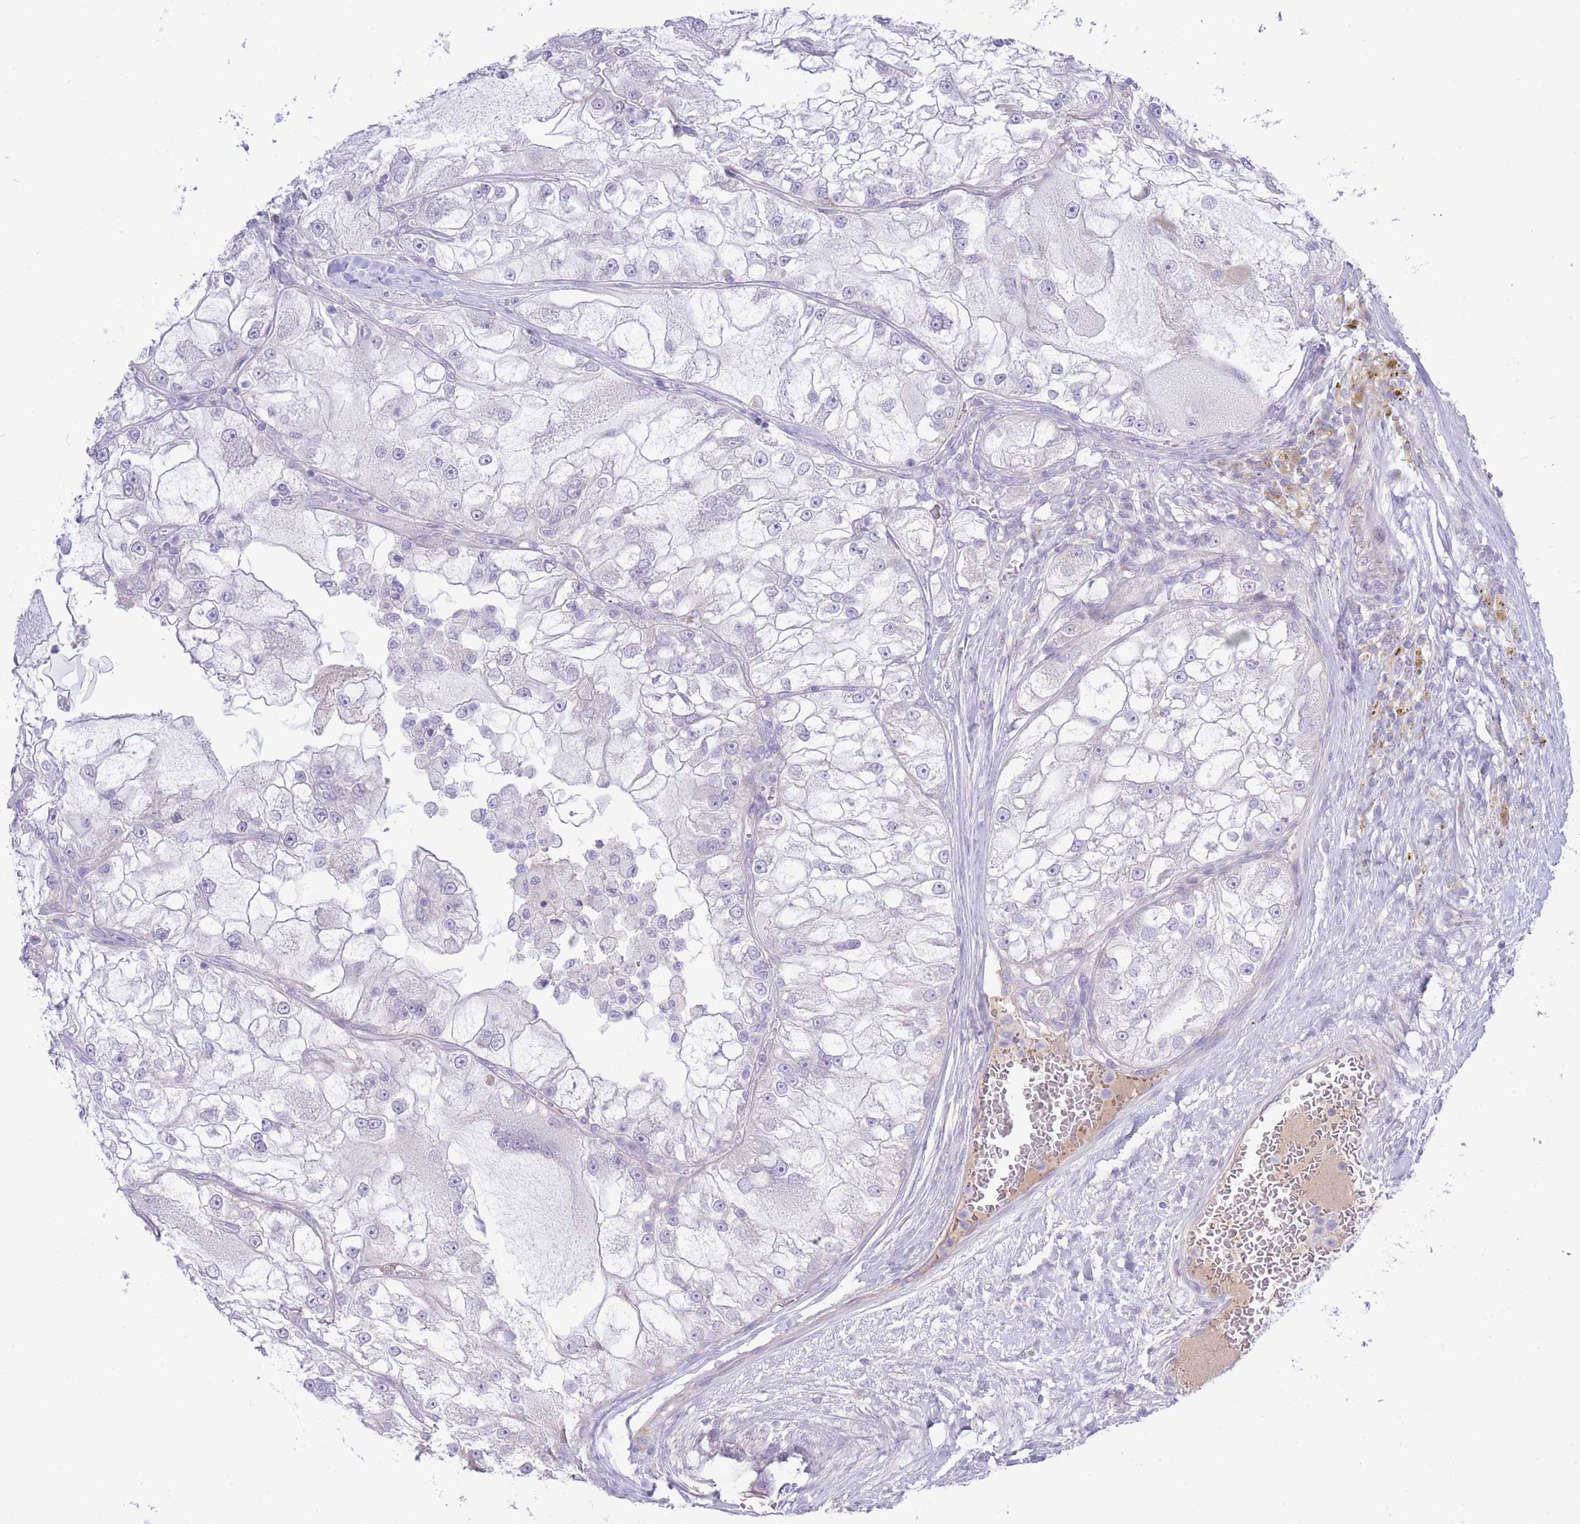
{"staining": {"intensity": "negative", "quantity": "none", "location": "none"}, "tissue": "renal cancer", "cell_type": "Tumor cells", "image_type": "cancer", "snomed": [{"axis": "morphology", "description": "Adenocarcinoma, NOS"}, {"axis": "topography", "description": "Kidney"}], "caption": "Histopathology image shows no significant protein positivity in tumor cells of adenocarcinoma (renal). (Immunohistochemistry, brightfield microscopy, high magnification).", "gene": "NANP", "patient": {"sex": "female", "age": 72}}